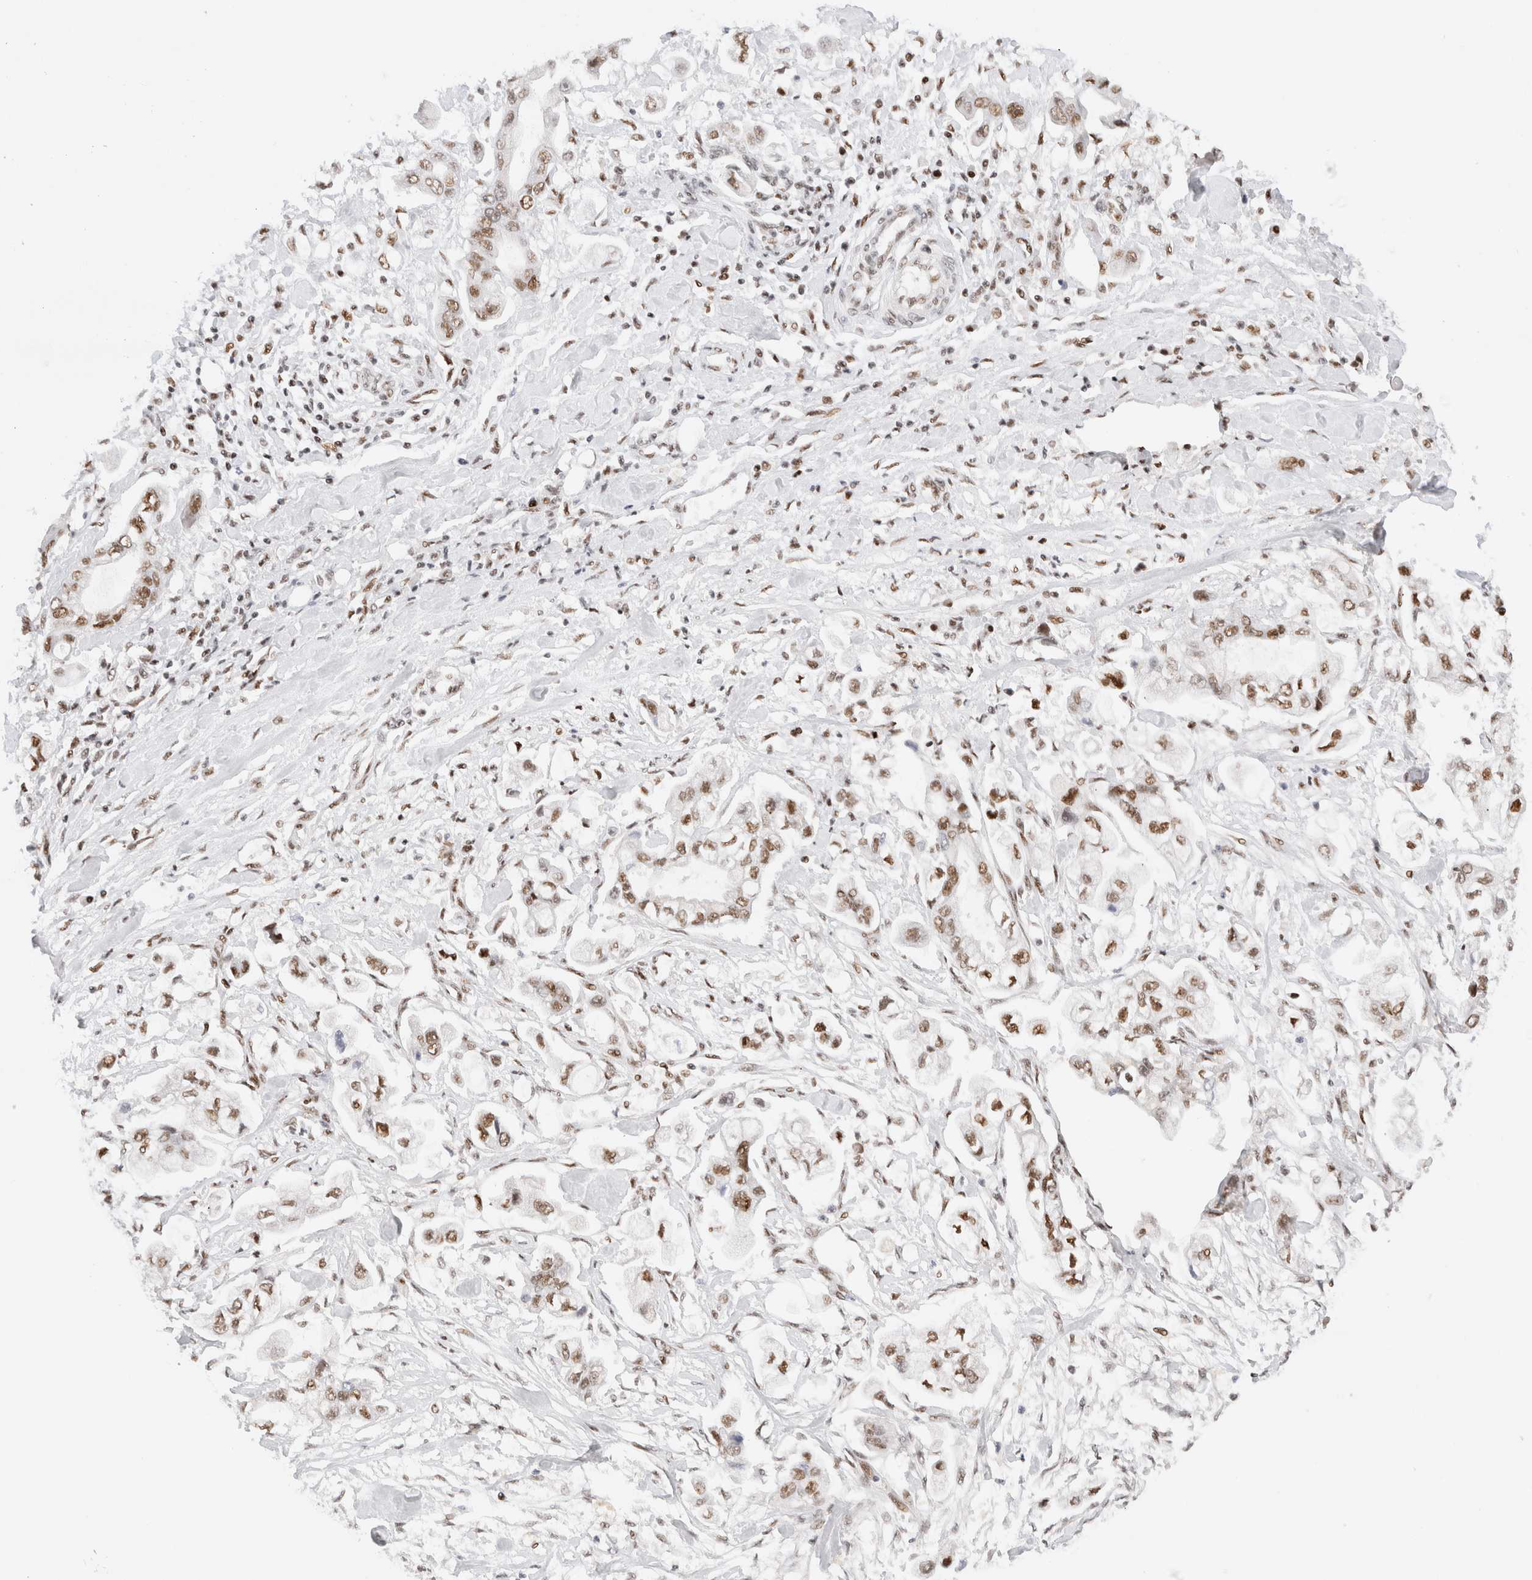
{"staining": {"intensity": "moderate", "quantity": ">75%", "location": "nuclear"}, "tissue": "stomach cancer", "cell_type": "Tumor cells", "image_type": "cancer", "snomed": [{"axis": "morphology", "description": "Normal tissue, NOS"}, {"axis": "morphology", "description": "Adenocarcinoma, NOS"}, {"axis": "topography", "description": "Stomach"}], "caption": "Stomach cancer (adenocarcinoma) stained with a protein marker displays moderate staining in tumor cells.", "gene": "ZNF282", "patient": {"sex": "male", "age": 62}}